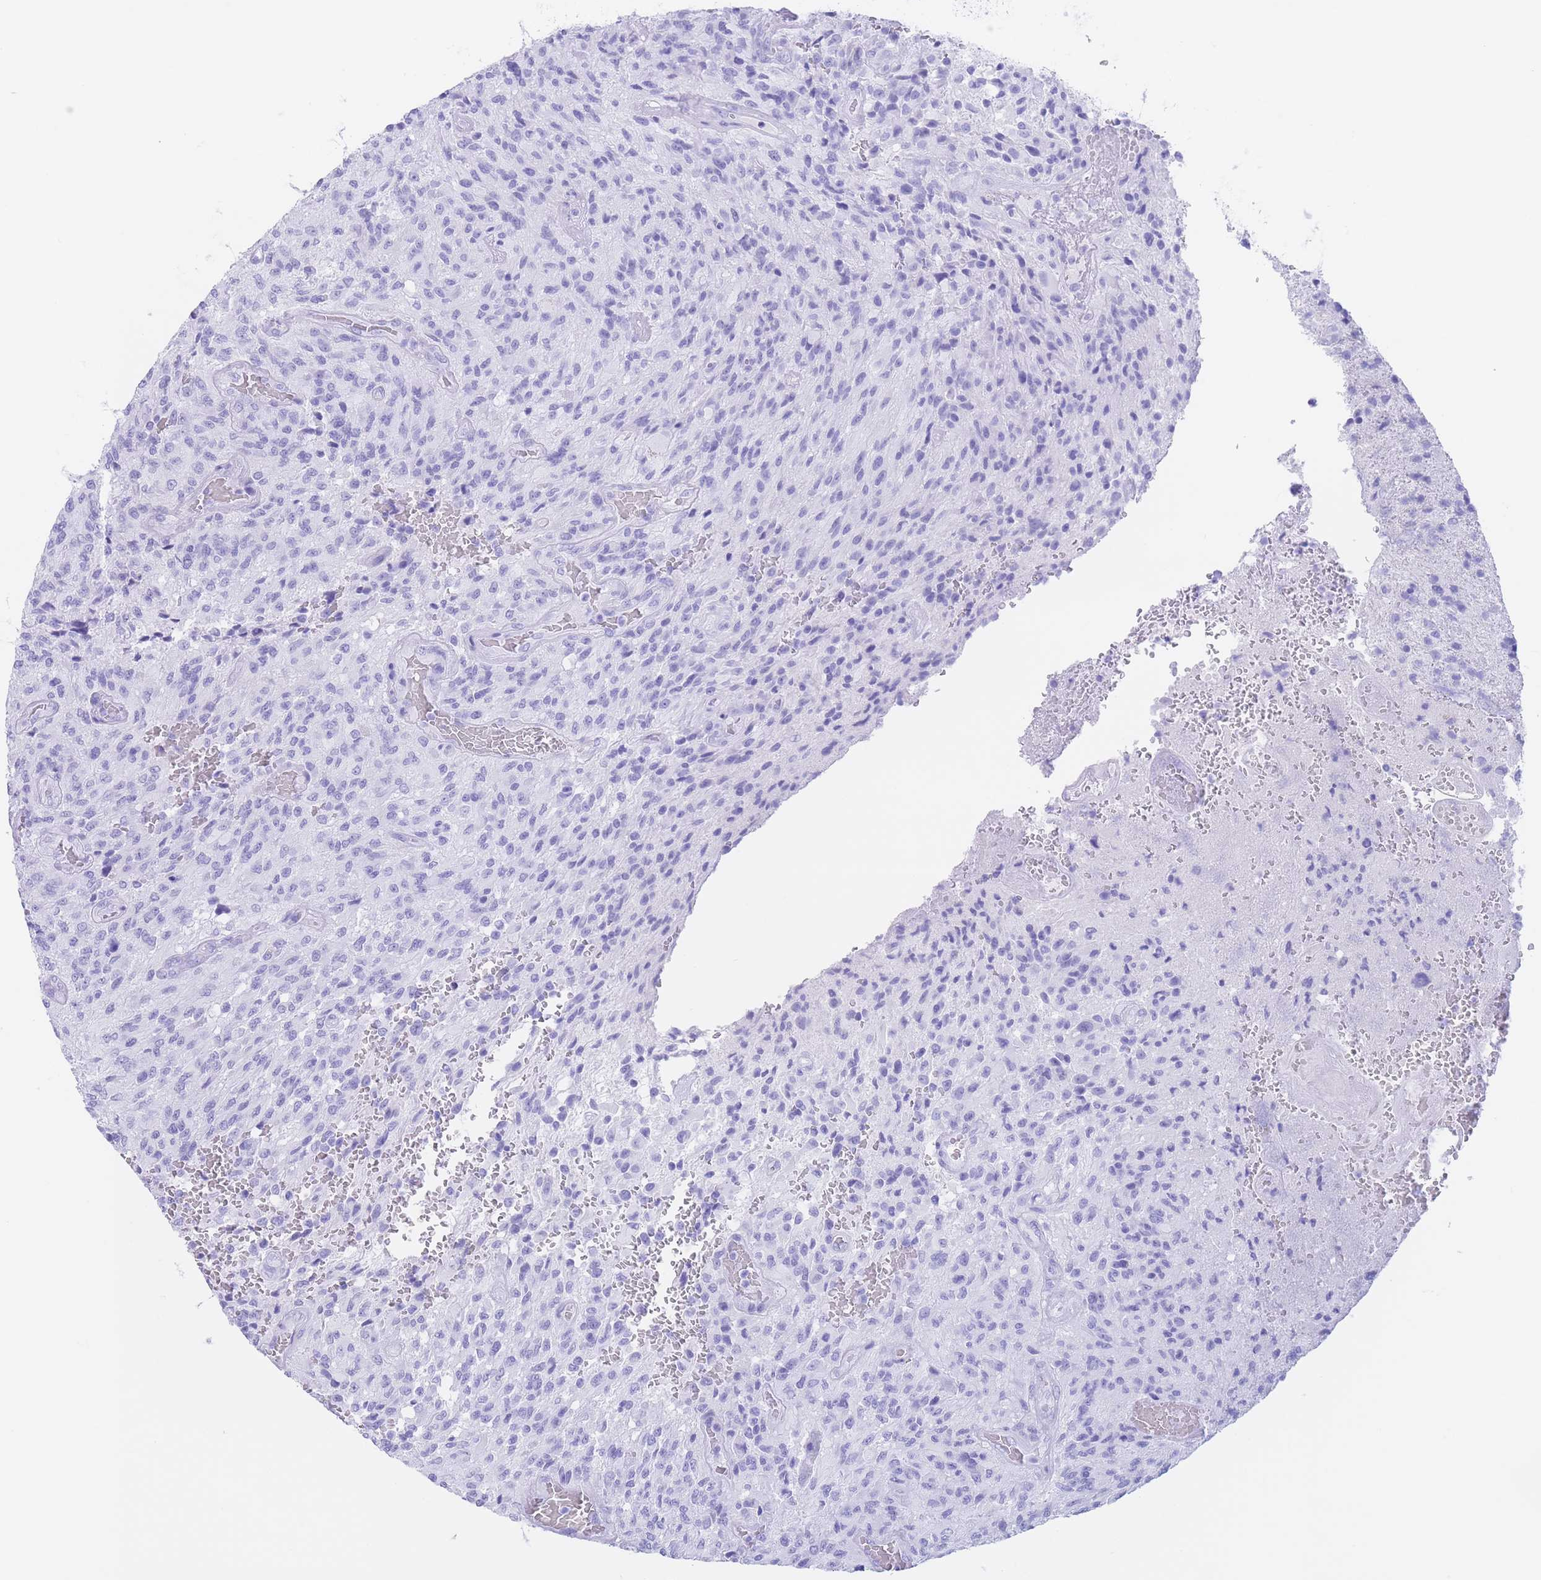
{"staining": {"intensity": "negative", "quantity": "none", "location": "none"}, "tissue": "glioma", "cell_type": "Tumor cells", "image_type": "cancer", "snomed": [{"axis": "morphology", "description": "Normal tissue, NOS"}, {"axis": "morphology", "description": "Glioma, malignant, High grade"}, {"axis": "topography", "description": "Cerebral cortex"}], "caption": "This is a histopathology image of IHC staining of glioma, which shows no staining in tumor cells.", "gene": "SLCO1B3", "patient": {"sex": "male", "age": 56}}